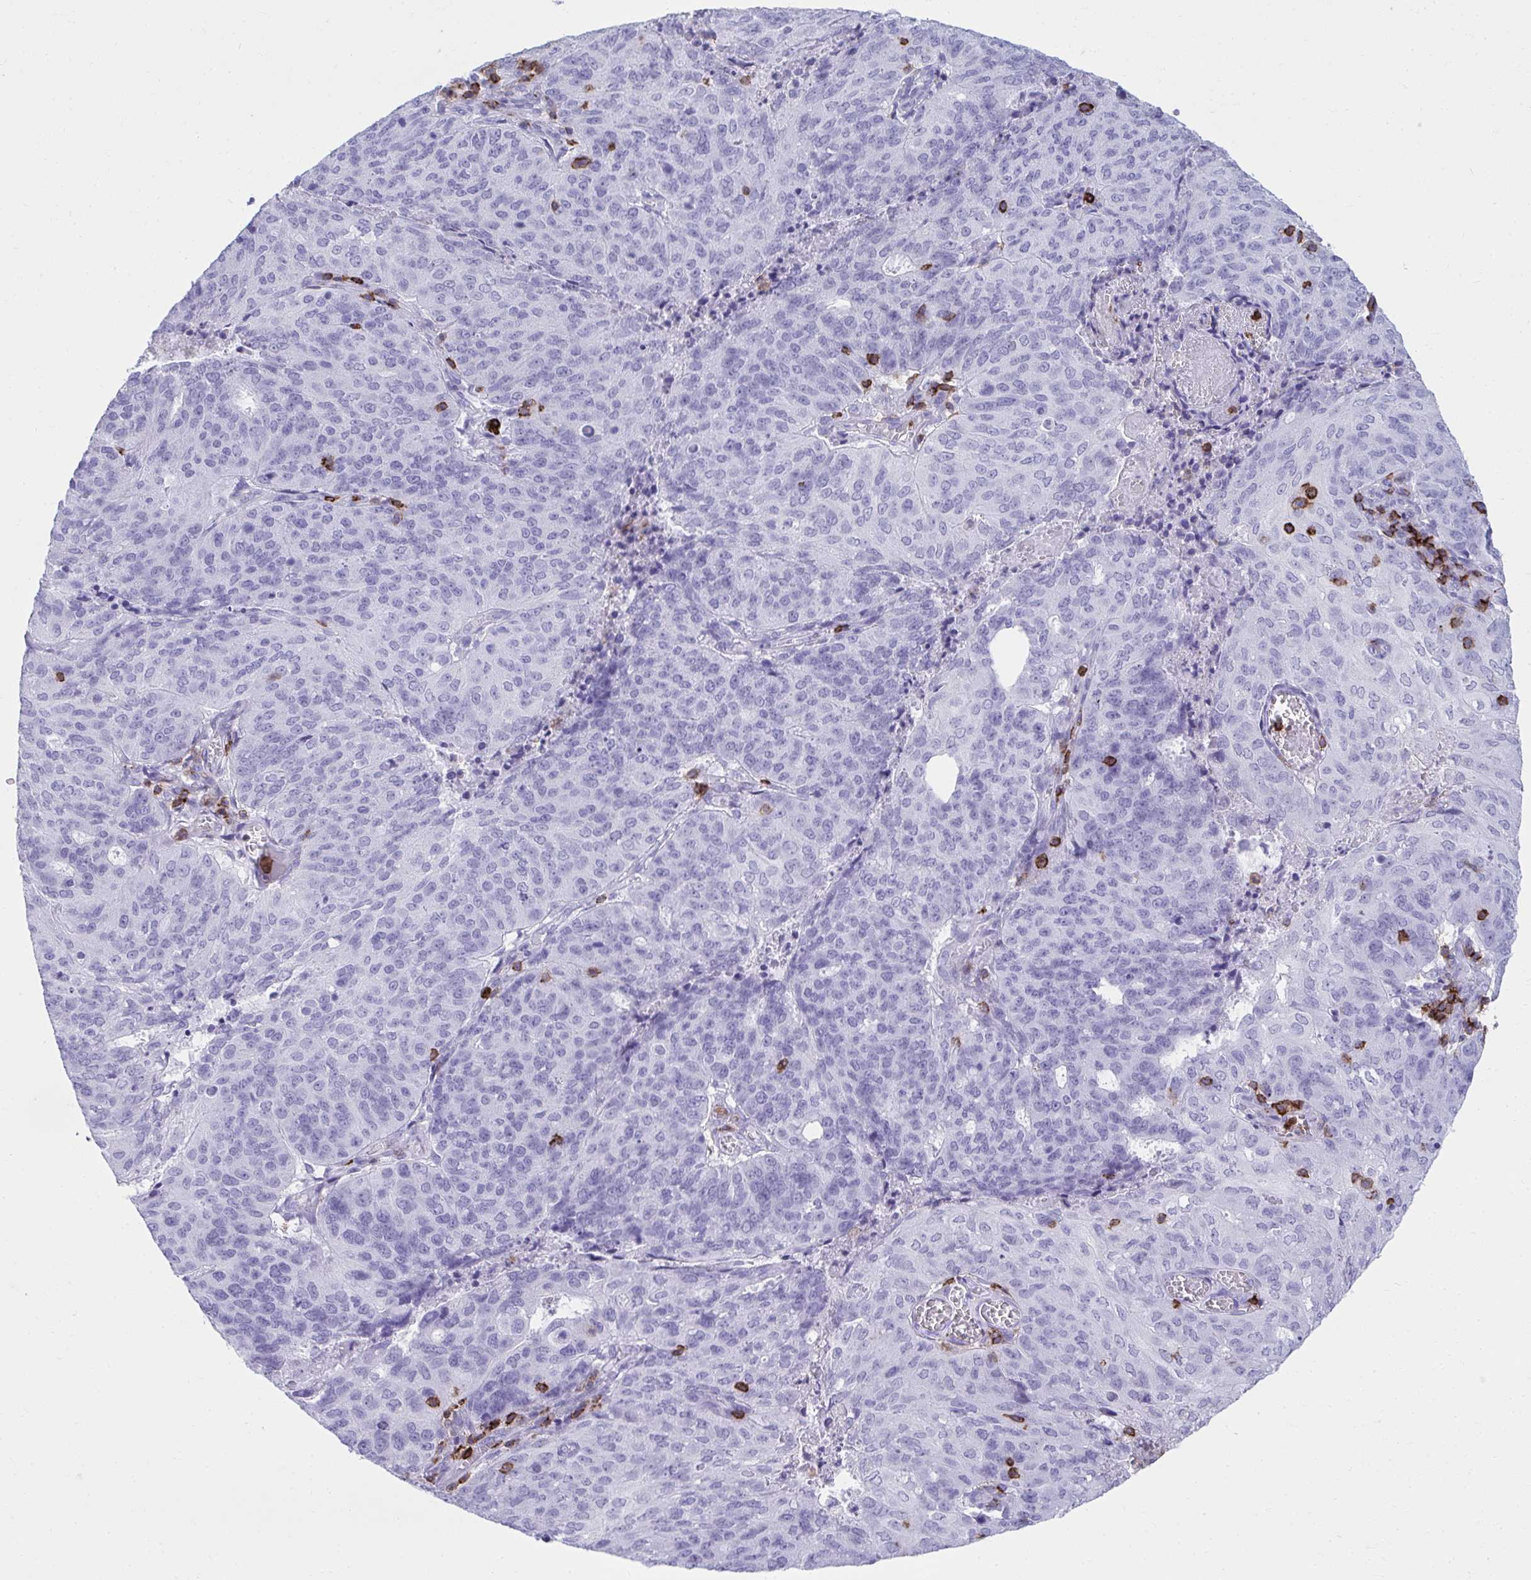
{"staining": {"intensity": "negative", "quantity": "none", "location": "none"}, "tissue": "endometrial cancer", "cell_type": "Tumor cells", "image_type": "cancer", "snomed": [{"axis": "morphology", "description": "Adenocarcinoma, NOS"}, {"axis": "topography", "description": "Endometrium"}], "caption": "The IHC photomicrograph has no significant expression in tumor cells of endometrial cancer (adenocarcinoma) tissue.", "gene": "SPN", "patient": {"sex": "female", "age": 82}}